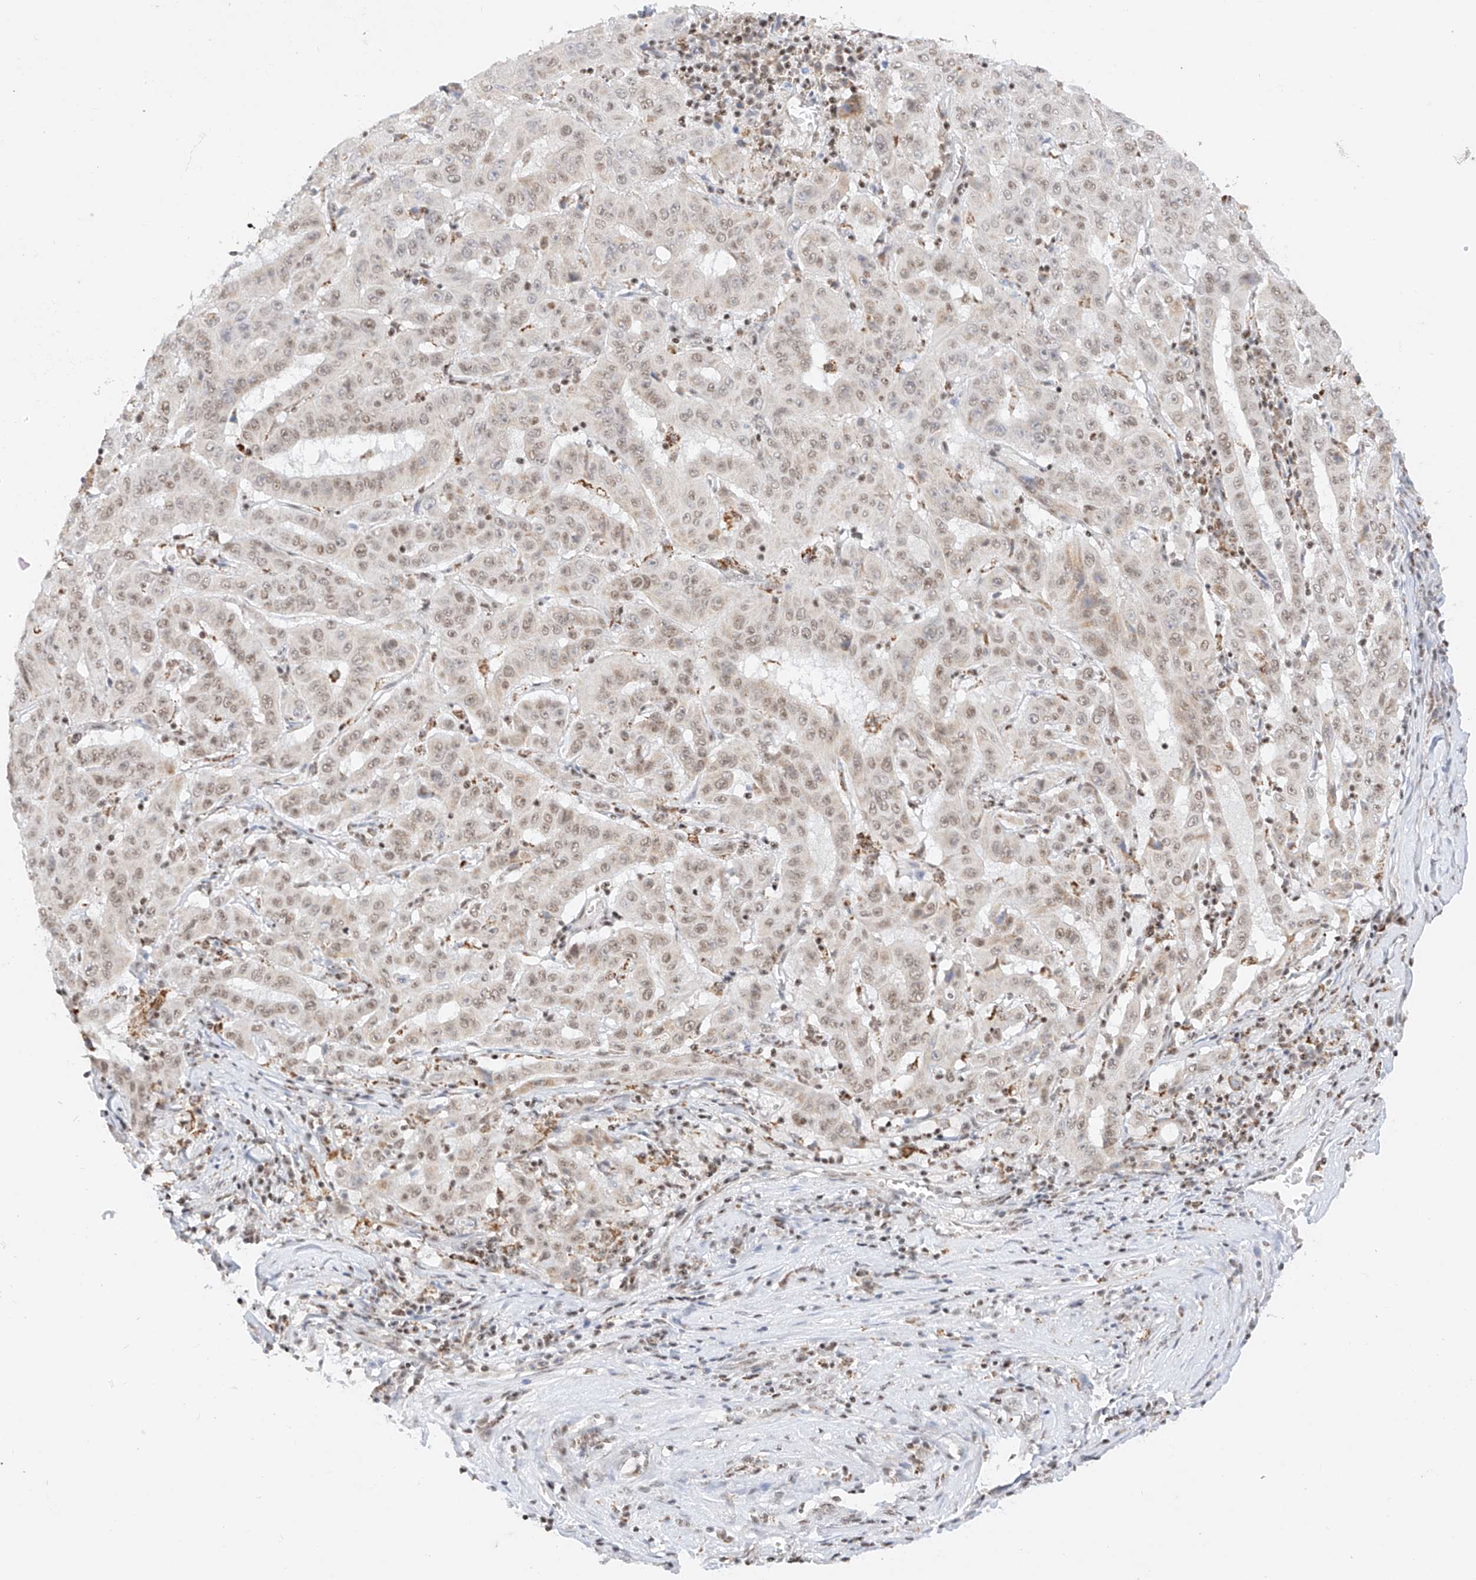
{"staining": {"intensity": "weak", "quantity": "25%-75%", "location": "nuclear"}, "tissue": "pancreatic cancer", "cell_type": "Tumor cells", "image_type": "cancer", "snomed": [{"axis": "morphology", "description": "Adenocarcinoma, NOS"}, {"axis": "topography", "description": "Pancreas"}], "caption": "Brown immunohistochemical staining in adenocarcinoma (pancreatic) shows weak nuclear expression in about 25%-75% of tumor cells.", "gene": "NRF1", "patient": {"sex": "male", "age": 63}}